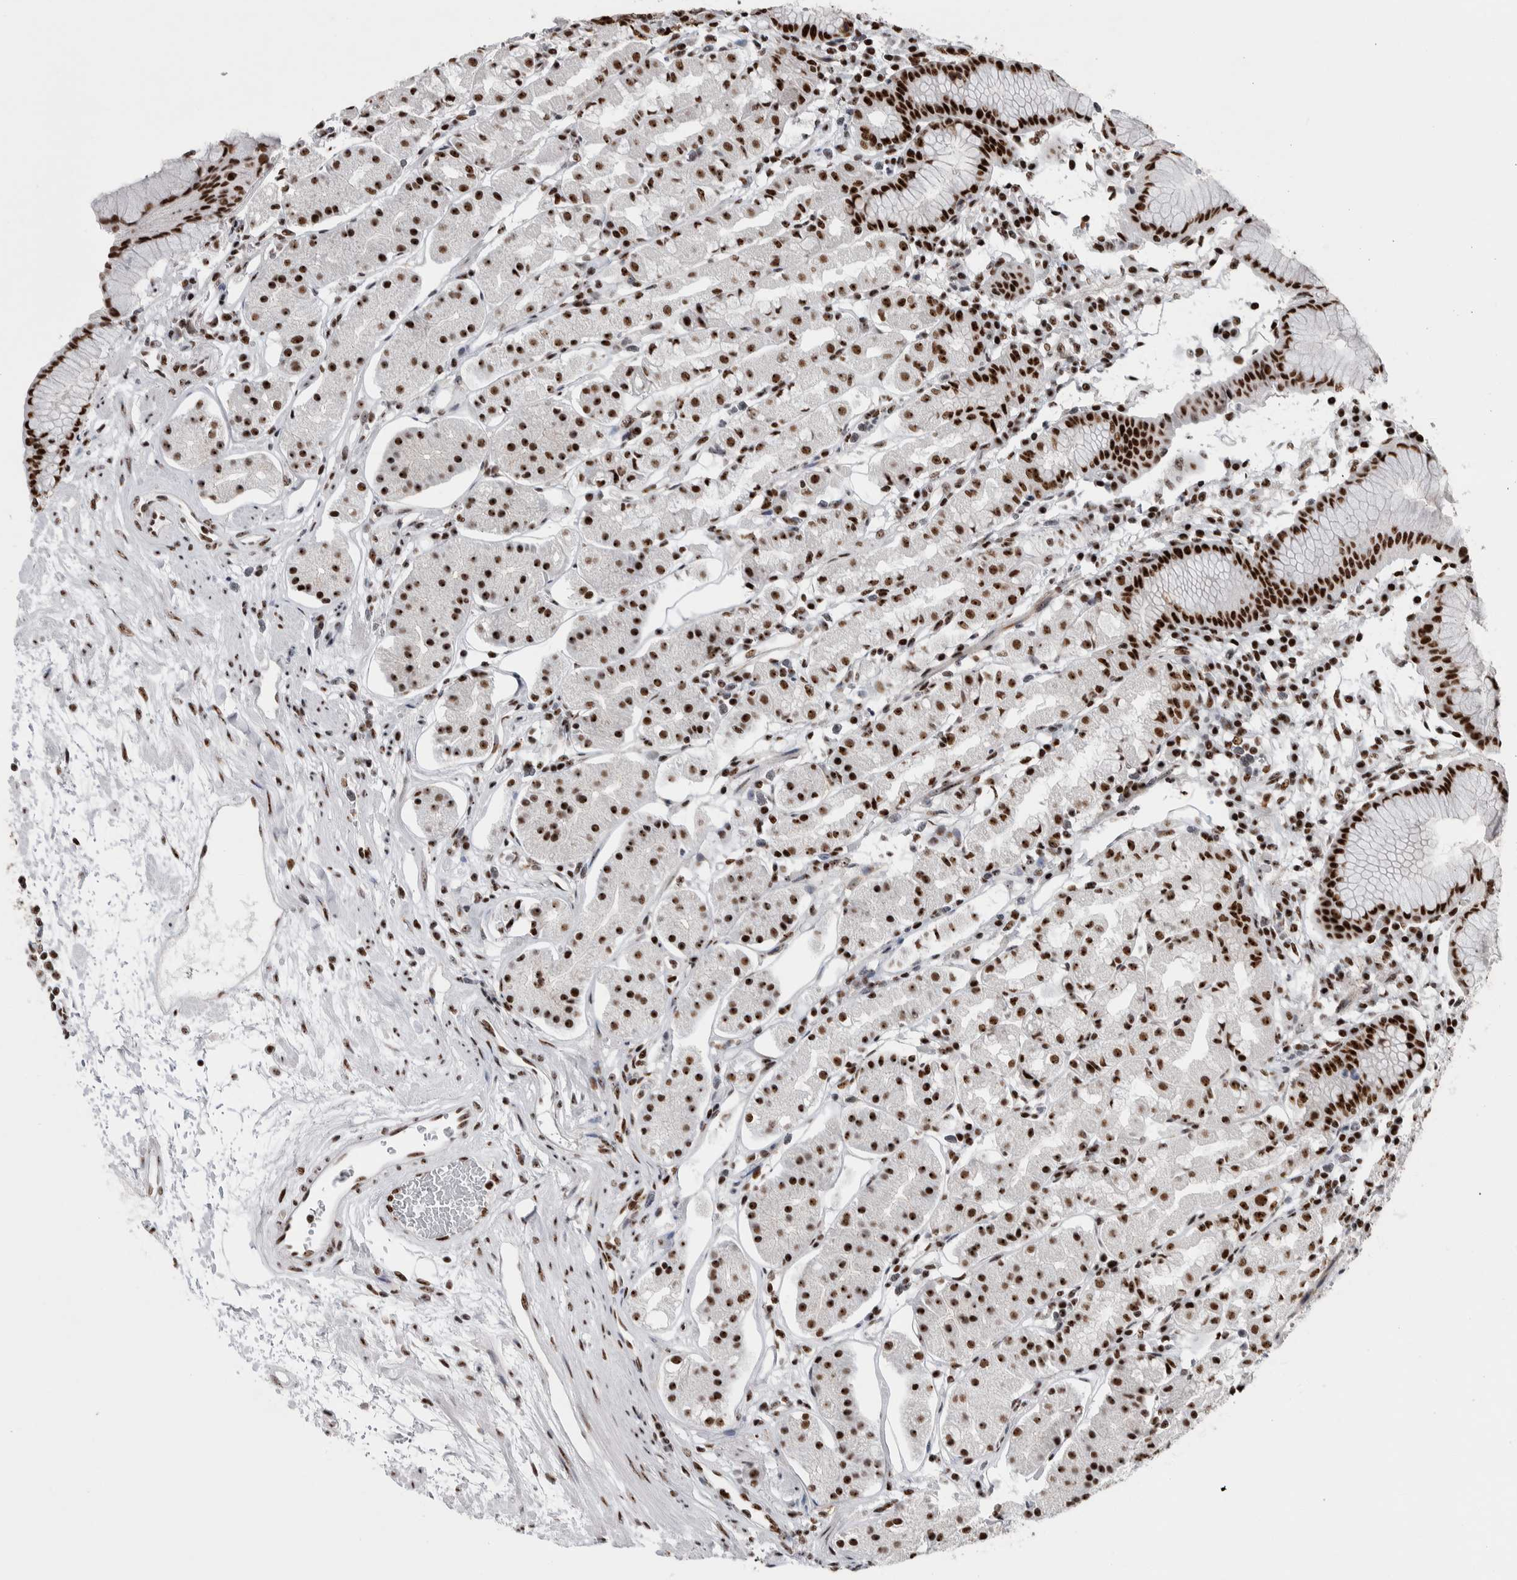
{"staining": {"intensity": "strong", "quantity": ">75%", "location": "nuclear"}, "tissue": "stomach", "cell_type": "Glandular cells", "image_type": "normal", "snomed": [{"axis": "morphology", "description": "Normal tissue, NOS"}, {"axis": "topography", "description": "Stomach"}, {"axis": "topography", "description": "Stomach, lower"}], "caption": "Strong nuclear expression for a protein is appreciated in about >75% of glandular cells of unremarkable stomach using IHC.", "gene": "NCL", "patient": {"sex": "female", "age": 56}}